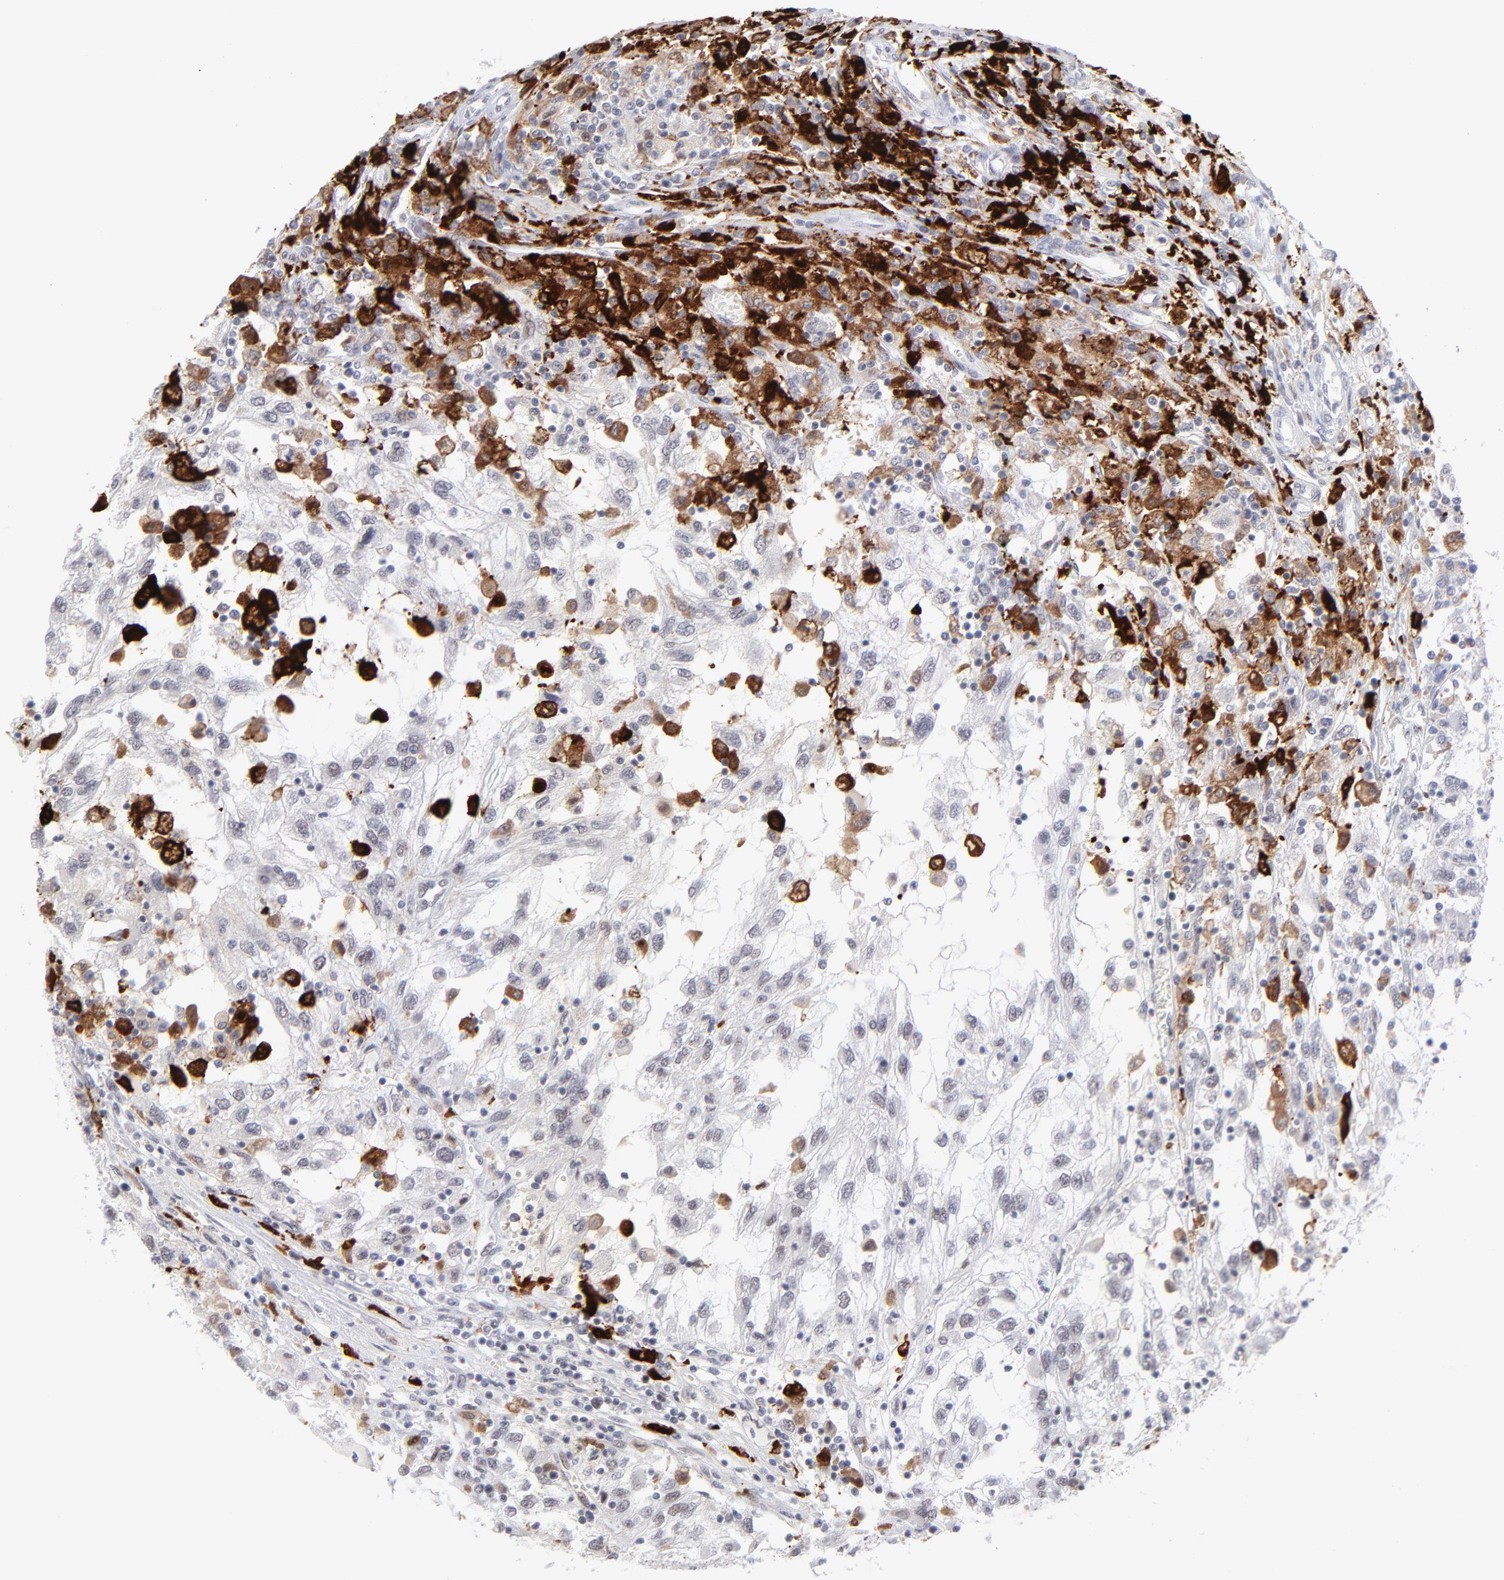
{"staining": {"intensity": "negative", "quantity": "none", "location": "none"}, "tissue": "renal cancer", "cell_type": "Tumor cells", "image_type": "cancer", "snomed": [{"axis": "morphology", "description": "Normal tissue, NOS"}, {"axis": "morphology", "description": "Adenocarcinoma, NOS"}, {"axis": "topography", "description": "Kidney"}], "caption": "Human adenocarcinoma (renal) stained for a protein using immunohistochemistry demonstrates no expression in tumor cells.", "gene": "CCR2", "patient": {"sex": "male", "age": 71}}